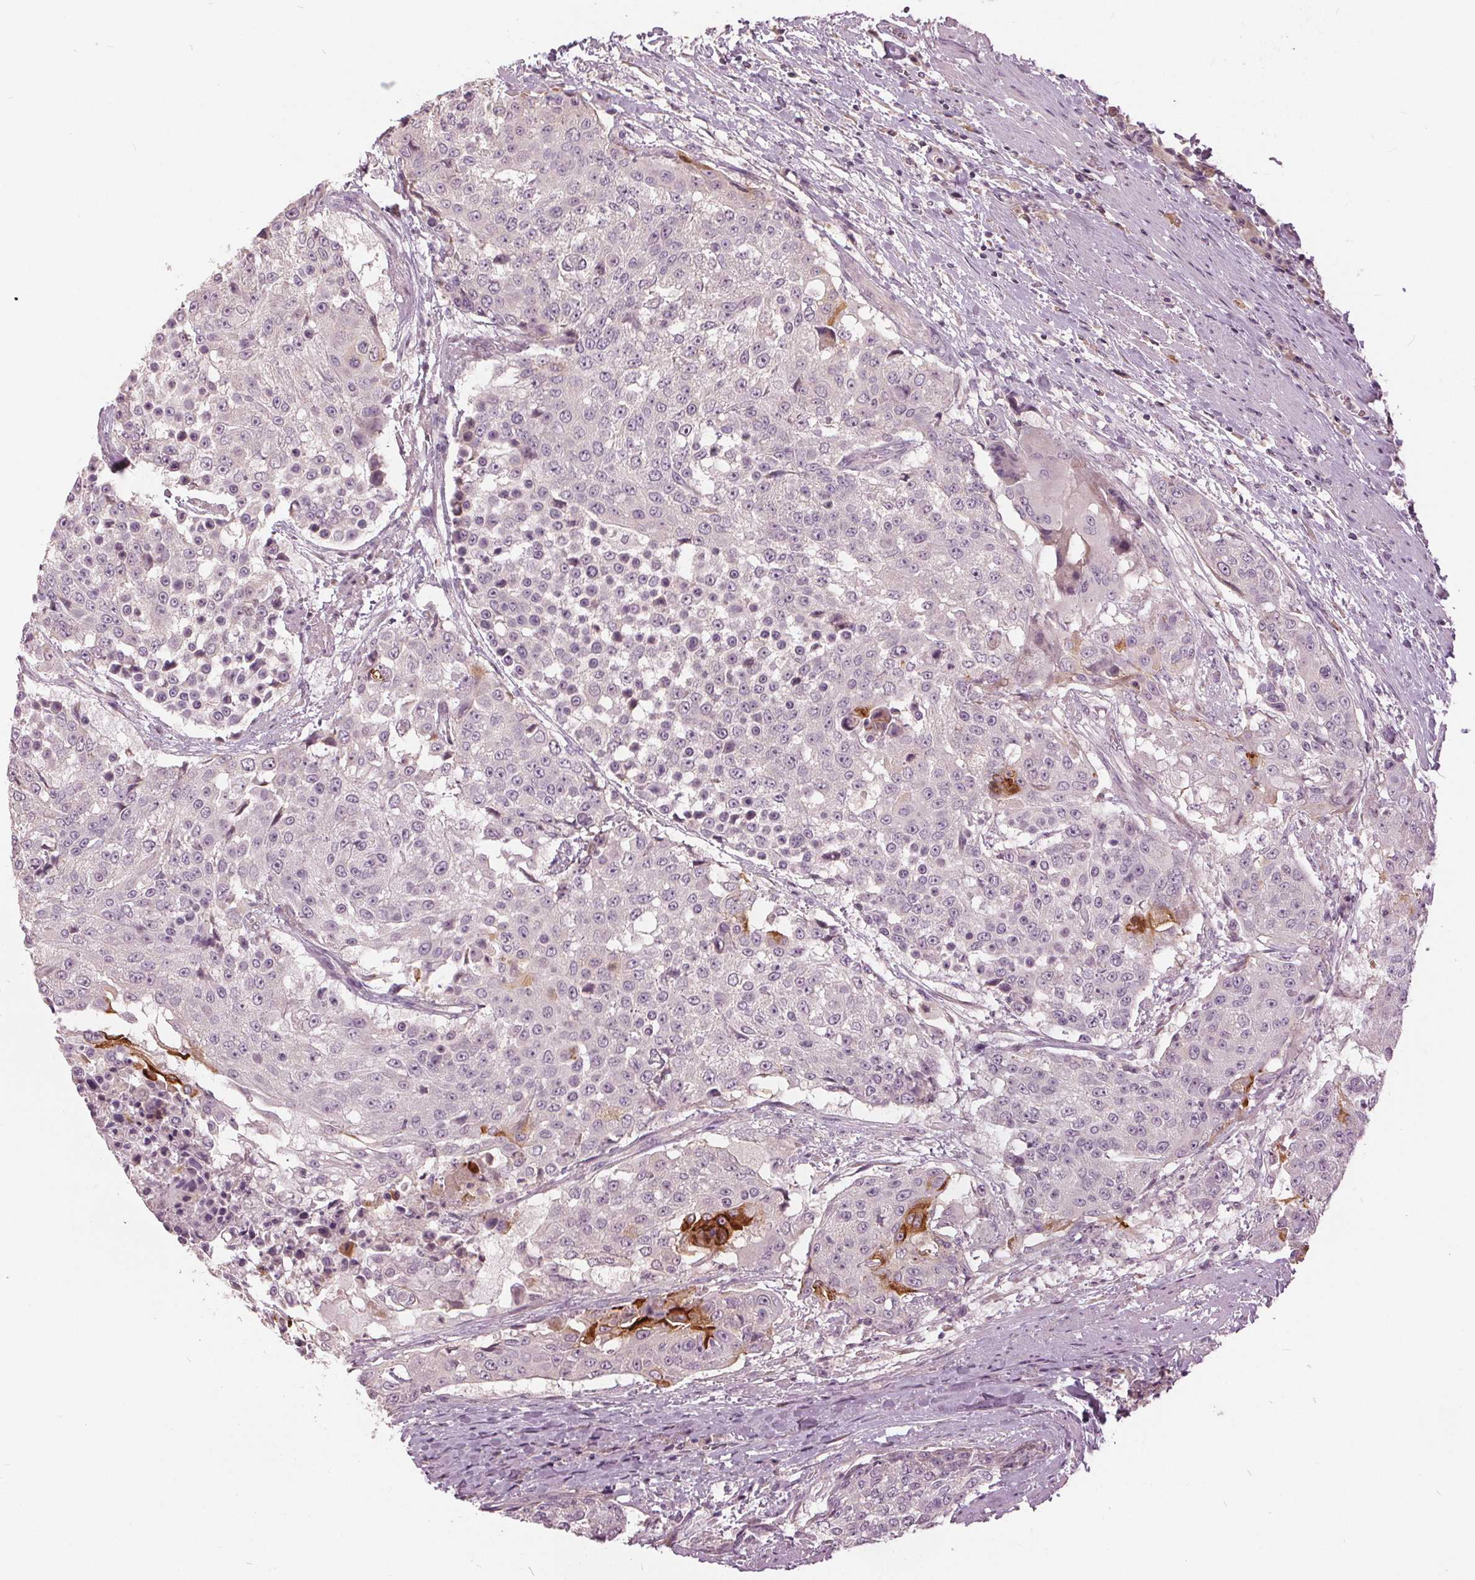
{"staining": {"intensity": "strong", "quantity": "<25%", "location": "cytoplasmic/membranous"}, "tissue": "urothelial cancer", "cell_type": "Tumor cells", "image_type": "cancer", "snomed": [{"axis": "morphology", "description": "Urothelial carcinoma, High grade"}, {"axis": "topography", "description": "Urinary bladder"}], "caption": "High-grade urothelial carcinoma tissue demonstrates strong cytoplasmic/membranous staining in approximately <25% of tumor cells The protein is stained brown, and the nuclei are stained in blue (DAB IHC with brightfield microscopy, high magnification).", "gene": "KLK13", "patient": {"sex": "female", "age": 63}}